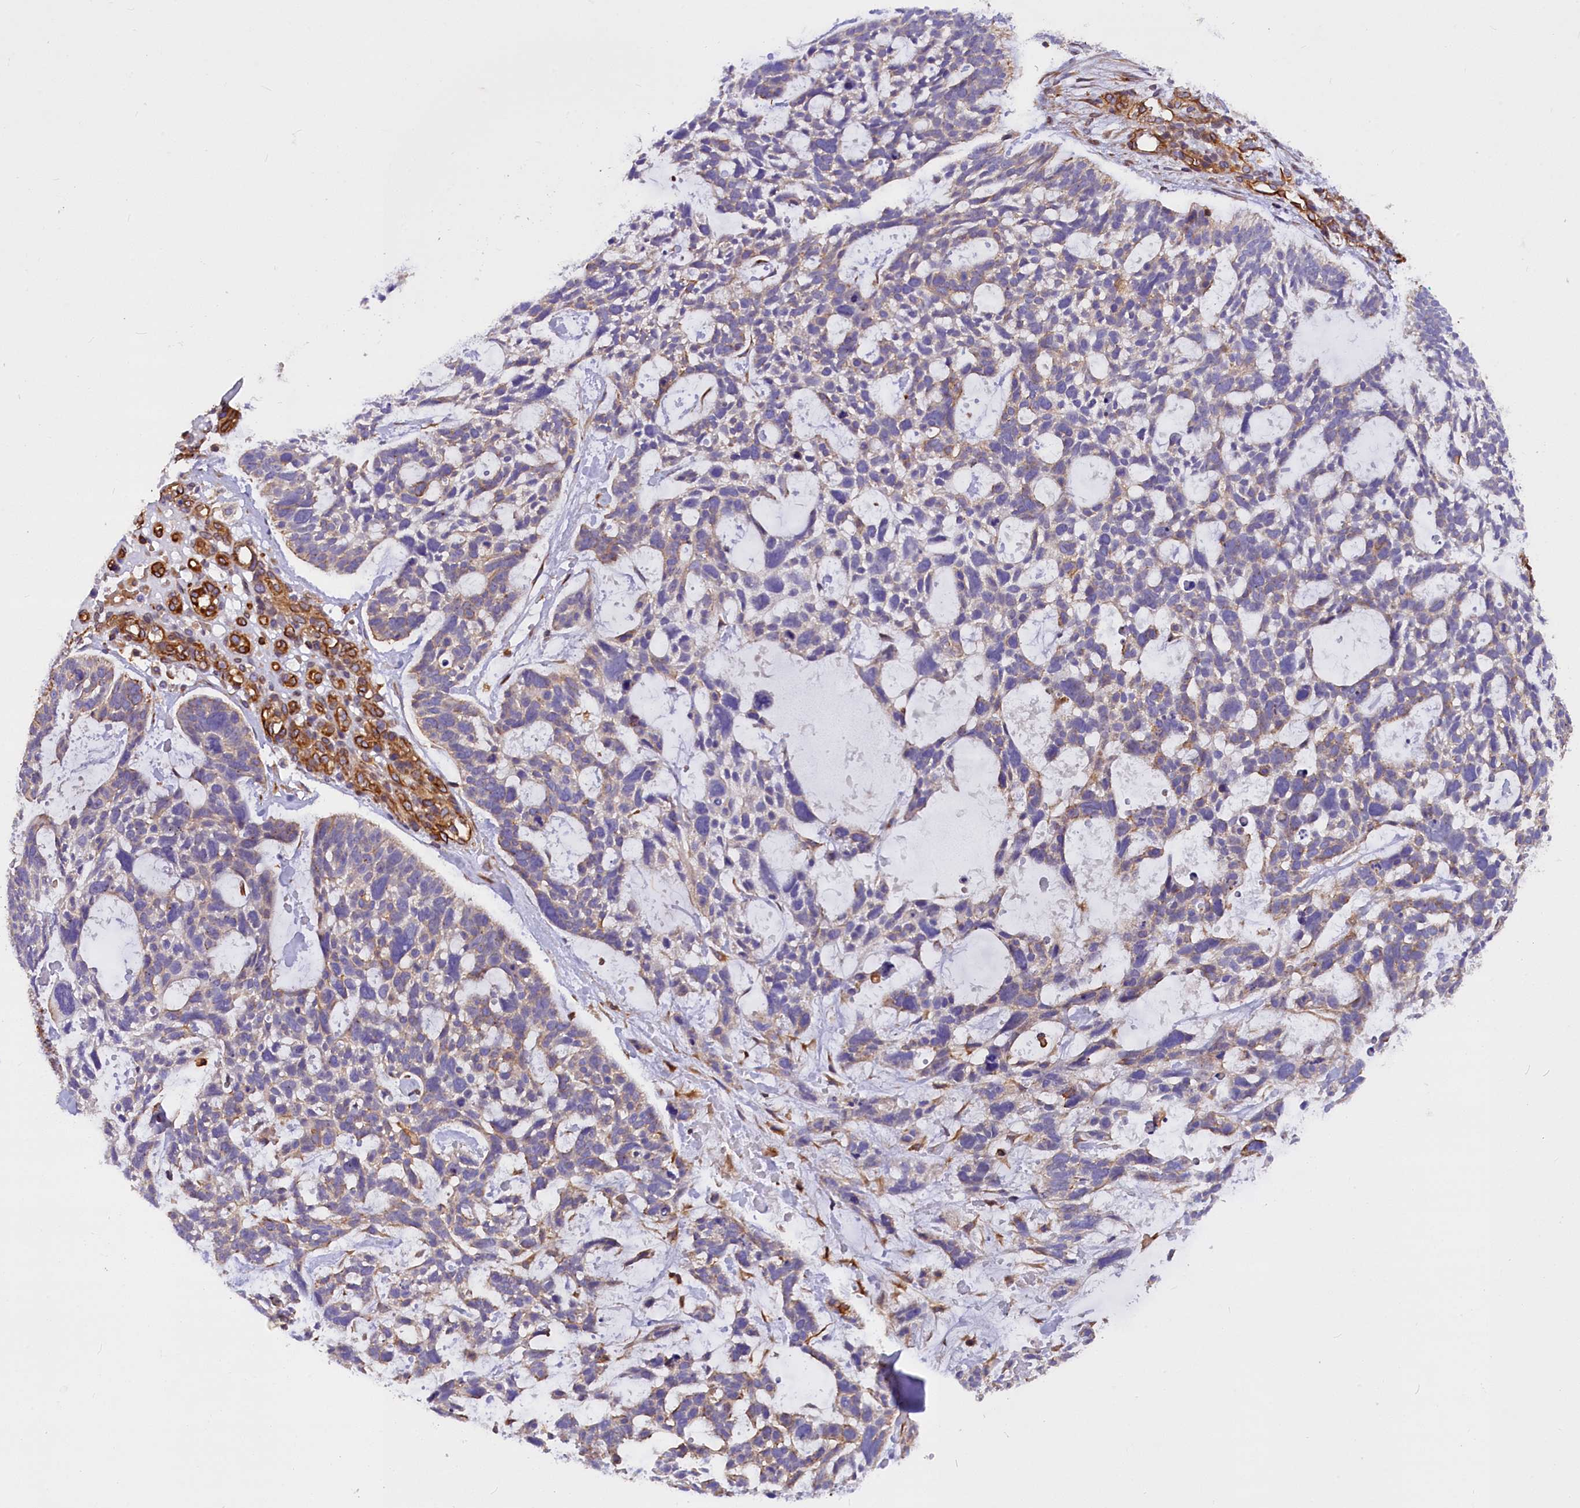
{"staining": {"intensity": "weak", "quantity": "<25%", "location": "cytoplasmic/membranous"}, "tissue": "skin cancer", "cell_type": "Tumor cells", "image_type": "cancer", "snomed": [{"axis": "morphology", "description": "Basal cell carcinoma"}, {"axis": "topography", "description": "Skin"}], "caption": "The IHC micrograph has no significant staining in tumor cells of skin basal cell carcinoma tissue.", "gene": "MED20", "patient": {"sex": "male", "age": 88}}